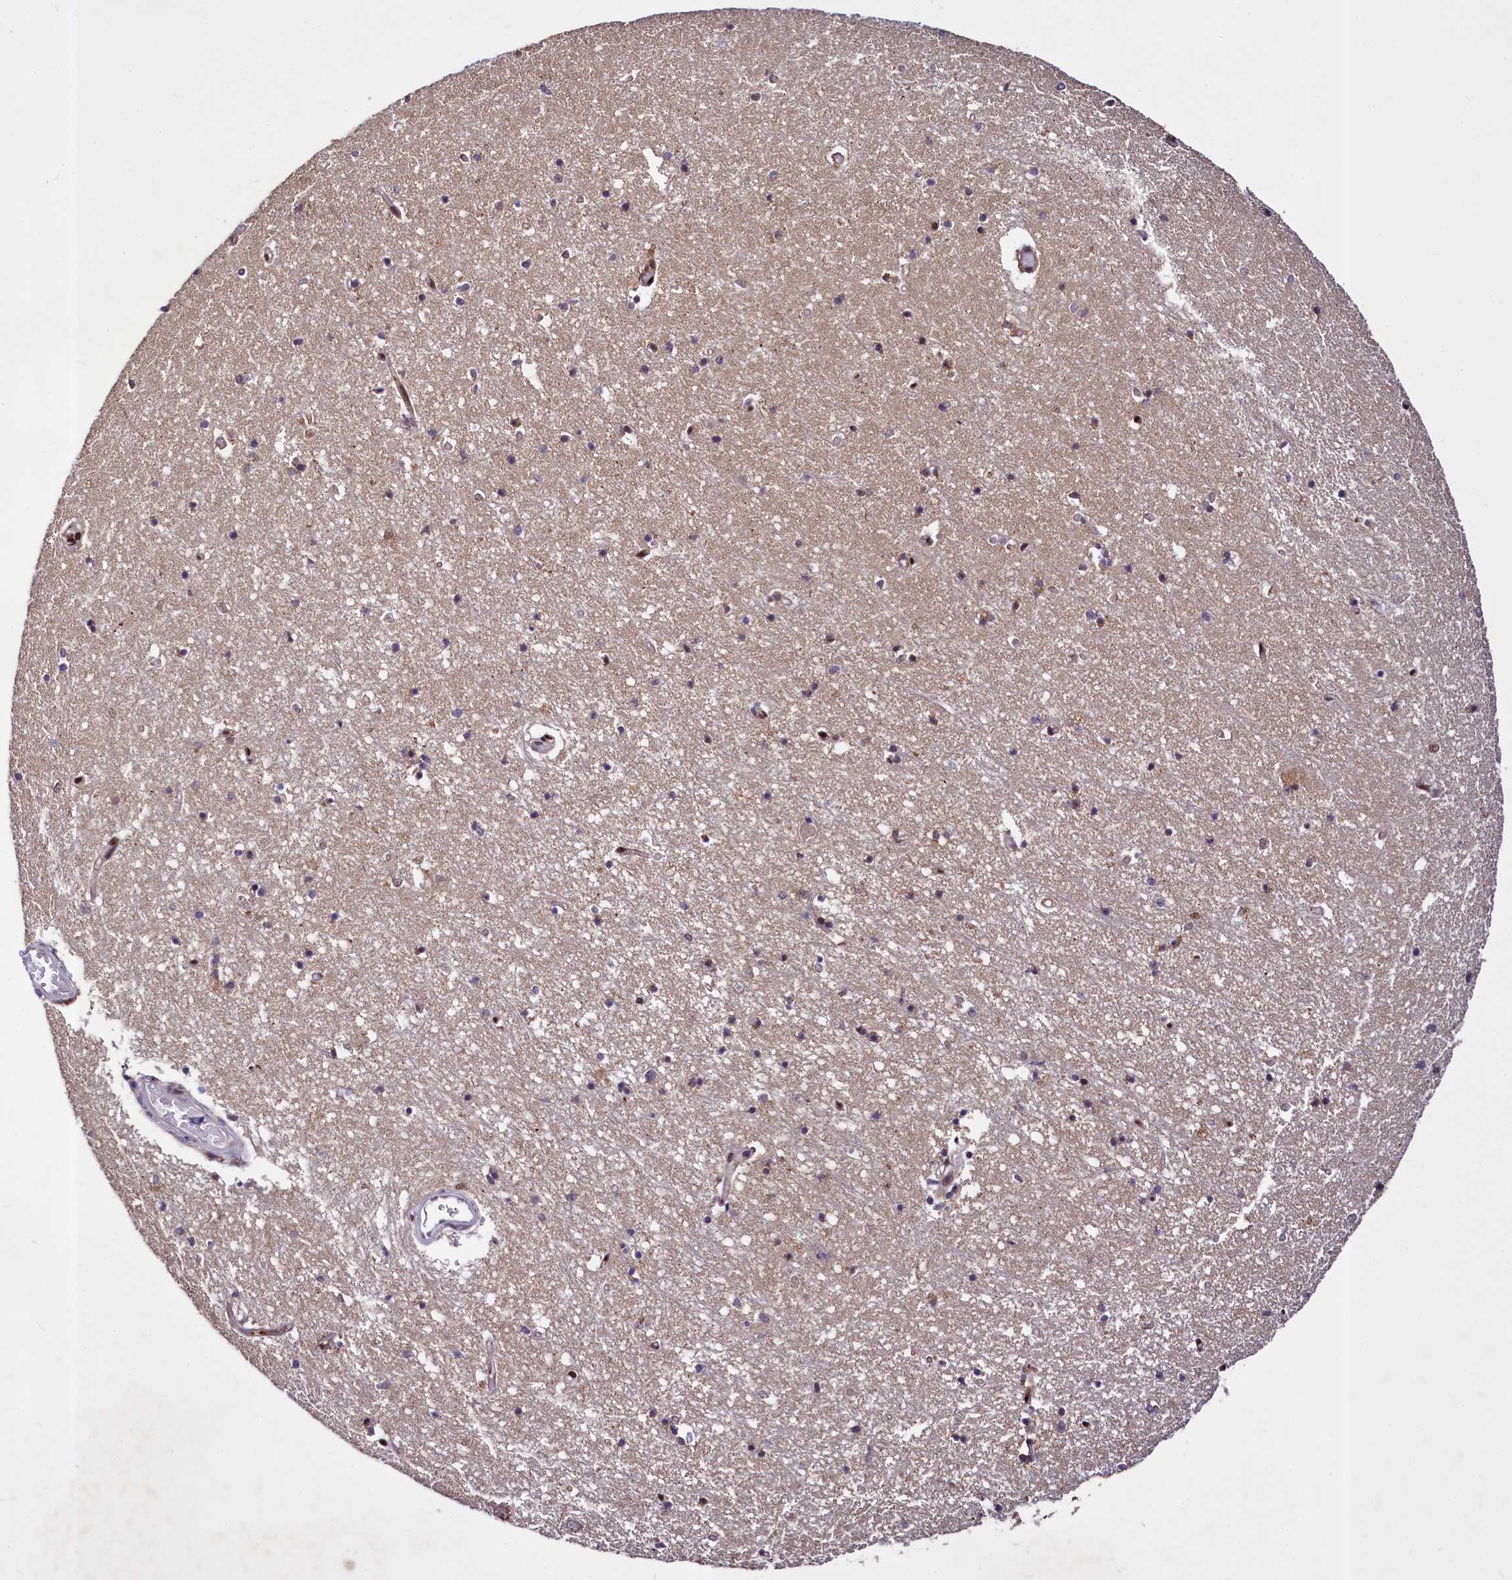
{"staining": {"intensity": "weak", "quantity": "<25%", "location": "nuclear"}, "tissue": "hippocampus", "cell_type": "Glial cells", "image_type": "normal", "snomed": [{"axis": "morphology", "description": "Normal tissue, NOS"}, {"axis": "topography", "description": "Hippocampus"}], "caption": "IHC histopathology image of unremarkable human hippocampus stained for a protein (brown), which reveals no staining in glial cells. The staining was performed using DAB (3,3'-diaminobenzidine) to visualize the protein expression in brown, while the nuclei were stained in blue with hematoxylin (Magnification: 20x).", "gene": "MAML2", "patient": {"sex": "male", "age": 70}}